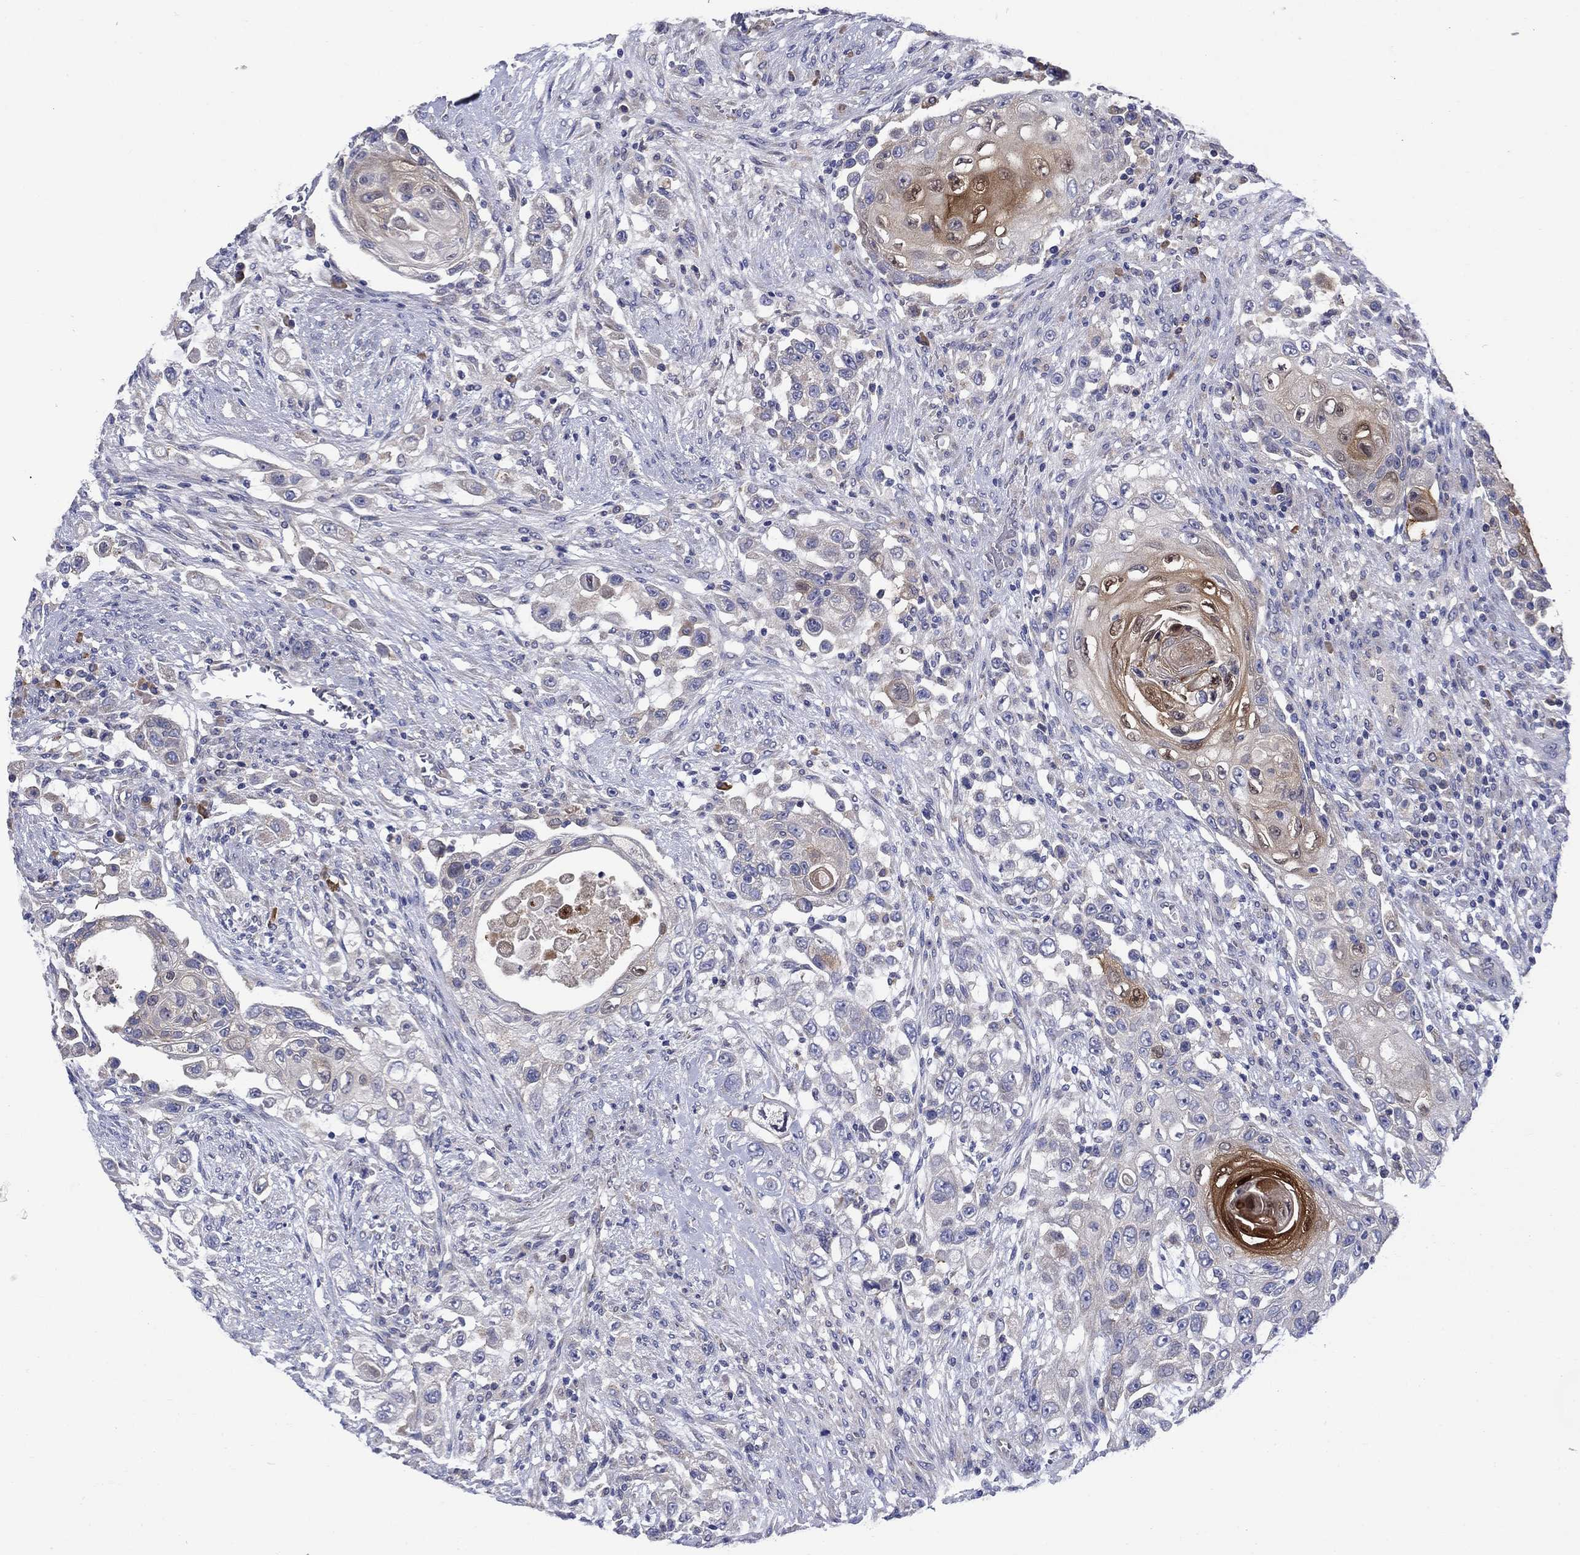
{"staining": {"intensity": "negative", "quantity": "none", "location": "none"}, "tissue": "urothelial cancer", "cell_type": "Tumor cells", "image_type": "cancer", "snomed": [{"axis": "morphology", "description": "Urothelial carcinoma, High grade"}, {"axis": "topography", "description": "Urinary bladder"}], "caption": "Image shows no significant protein expression in tumor cells of urothelial cancer. The staining was performed using DAB (3,3'-diaminobenzidine) to visualize the protein expression in brown, while the nuclei were stained in blue with hematoxylin (Magnification: 20x).", "gene": "SULT2B1", "patient": {"sex": "female", "age": 56}}